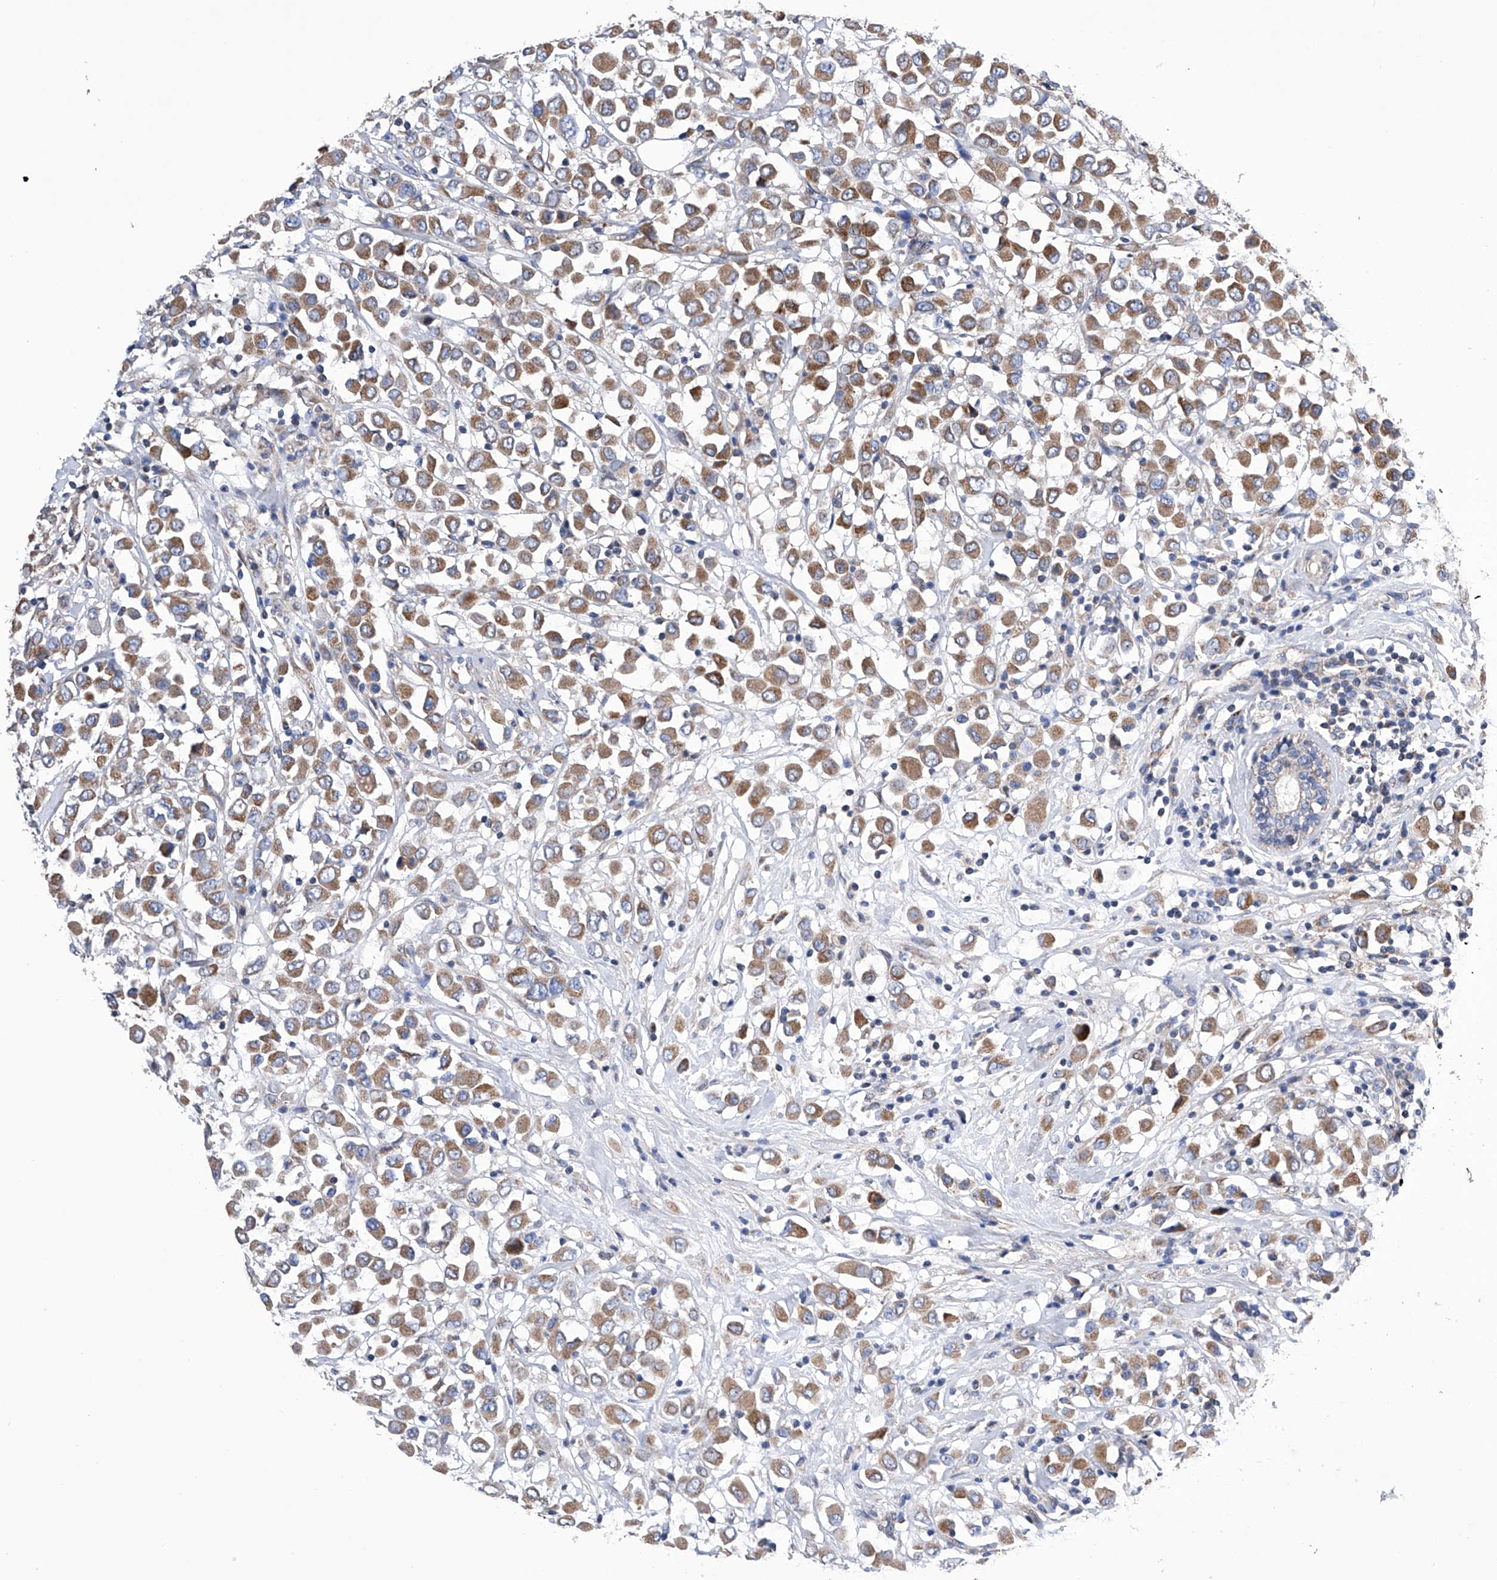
{"staining": {"intensity": "moderate", "quantity": ">75%", "location": "cytoplasmic/membranous"}, "tissue": "breast cancer", "cell_type": "Tumor cells", "image_type": "cancer", "snomed": [{"axis": "morphology", "description": "Duct carcinoma"}, {"axis": "topography", "description": "Breast"}], "caption": "Immunohistochemistry staining of breast cancer, which displays medium levels of moderate cytoplasmic/membranous positivity in approximately >75% of tumor cells indicating moderate cytoplasmic/membranous protein expression. The staining was performed using DAB (3,3'-diaminobenzidine) (brown) for protein detection and nuclei were counterstained in hematoxylin (blue).", "gene": "EFCAB2", "patient": {"sex": "female", "age": 61}}